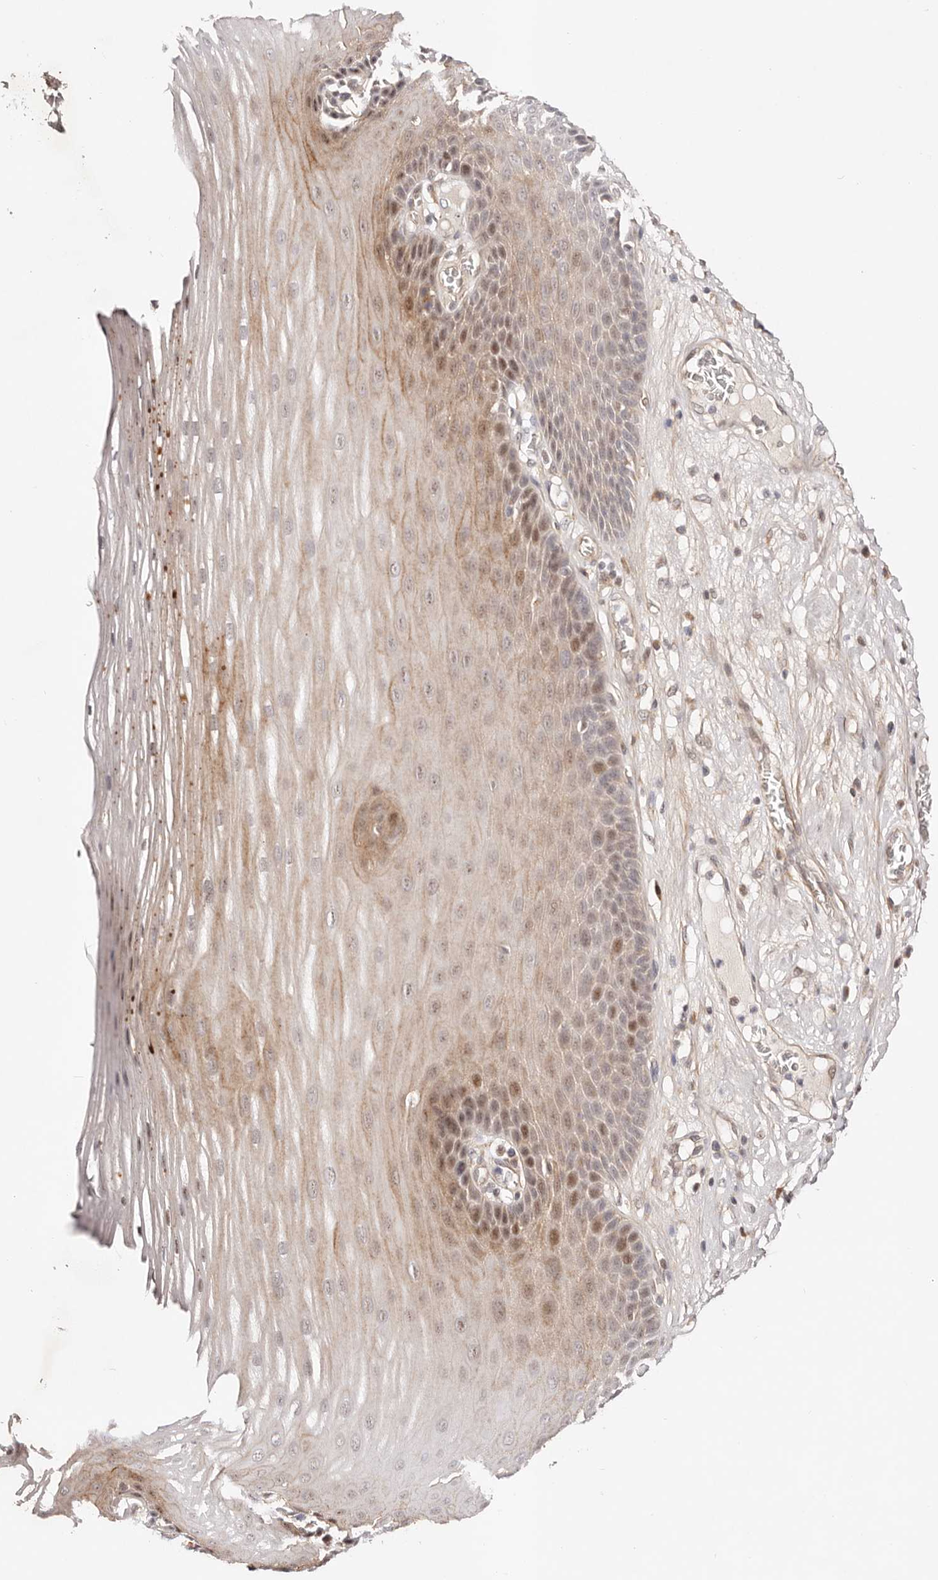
{"staining": {"intensity": "moderate", "quantity": "25%-75%", "location": "cytoplasmic/membranous,nuclear"}, "tissue": "esophagus", "cell_type": "Squamous epithelial cells", "image_type": "normal", "snomed": [{"axis": "morphology", "description": "Normal tissue, NOS"}, {"axis": "topography", "description": "Esophagus"}], "caption": "Squamous epithelial cells reveal medium levels of moderate cytoplasmic/membranous,nuclear positivity in about 25%-75% of cells in unremarkable esophagus. (DAB (3,3'-diaminobenzidine) = brown stain, brightfield microscopy at high magnification).", "gene": "WRN", "patient": {"sex": "male", "age": 62}}